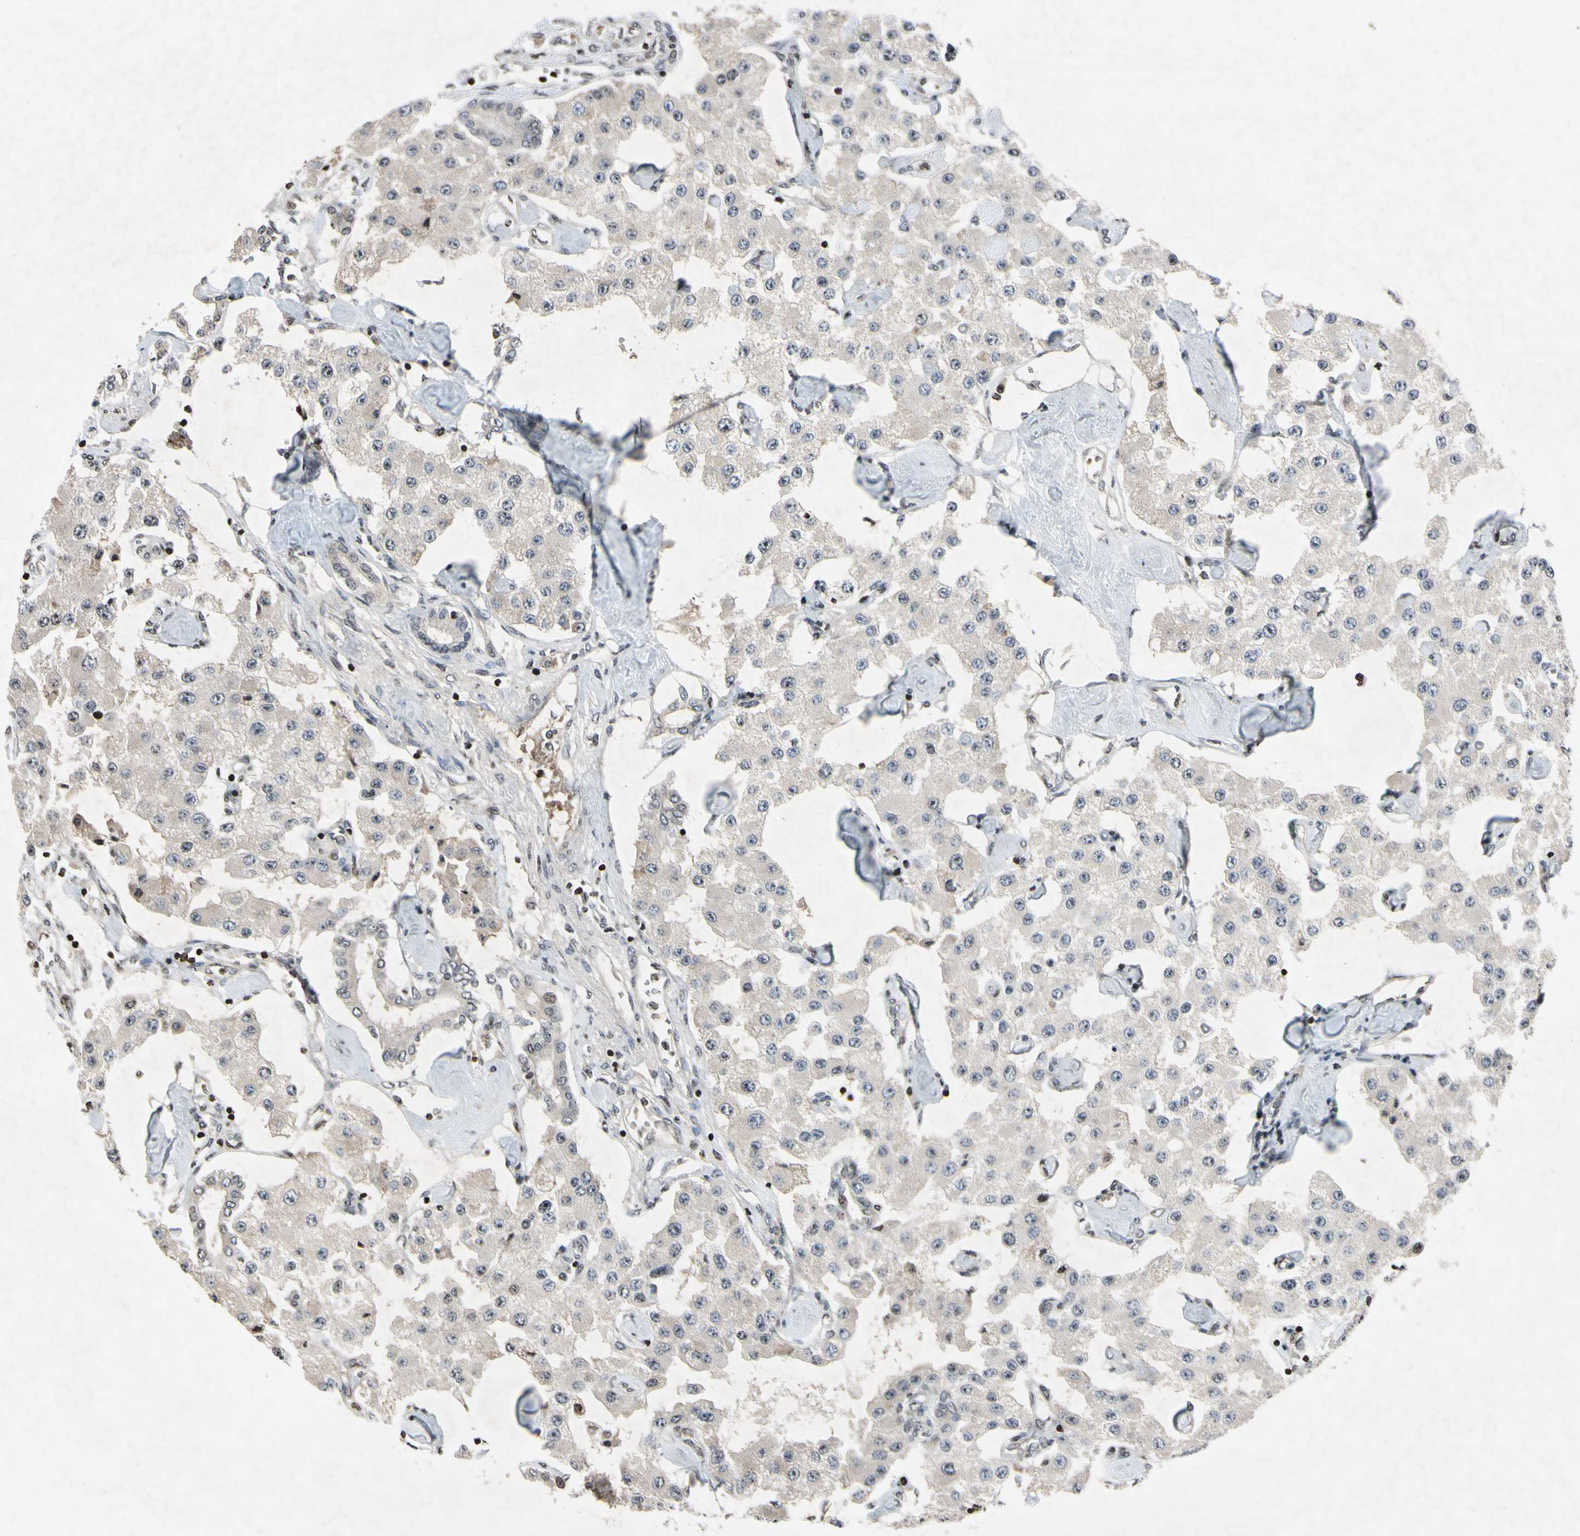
{"staining": {"intensity": "moderate", "quantity": "<25%", "location": "nuclear"}, "tissue": "carcinoid", "cell_type": "Tumor cells", "image_type": "cancer", "snomed": [{"axis": "morphology", "description": "Carcinoid, malignant, NOS"}, {"axis": "topography", "description": "Pancreas"}], "caption": "This is a histology image of IHC staining of carcinoid, which shows moderate expression in the nuclear of tumor cells.", "gene": "ARG1", "patient": {"sex": "male", "age": 41}}